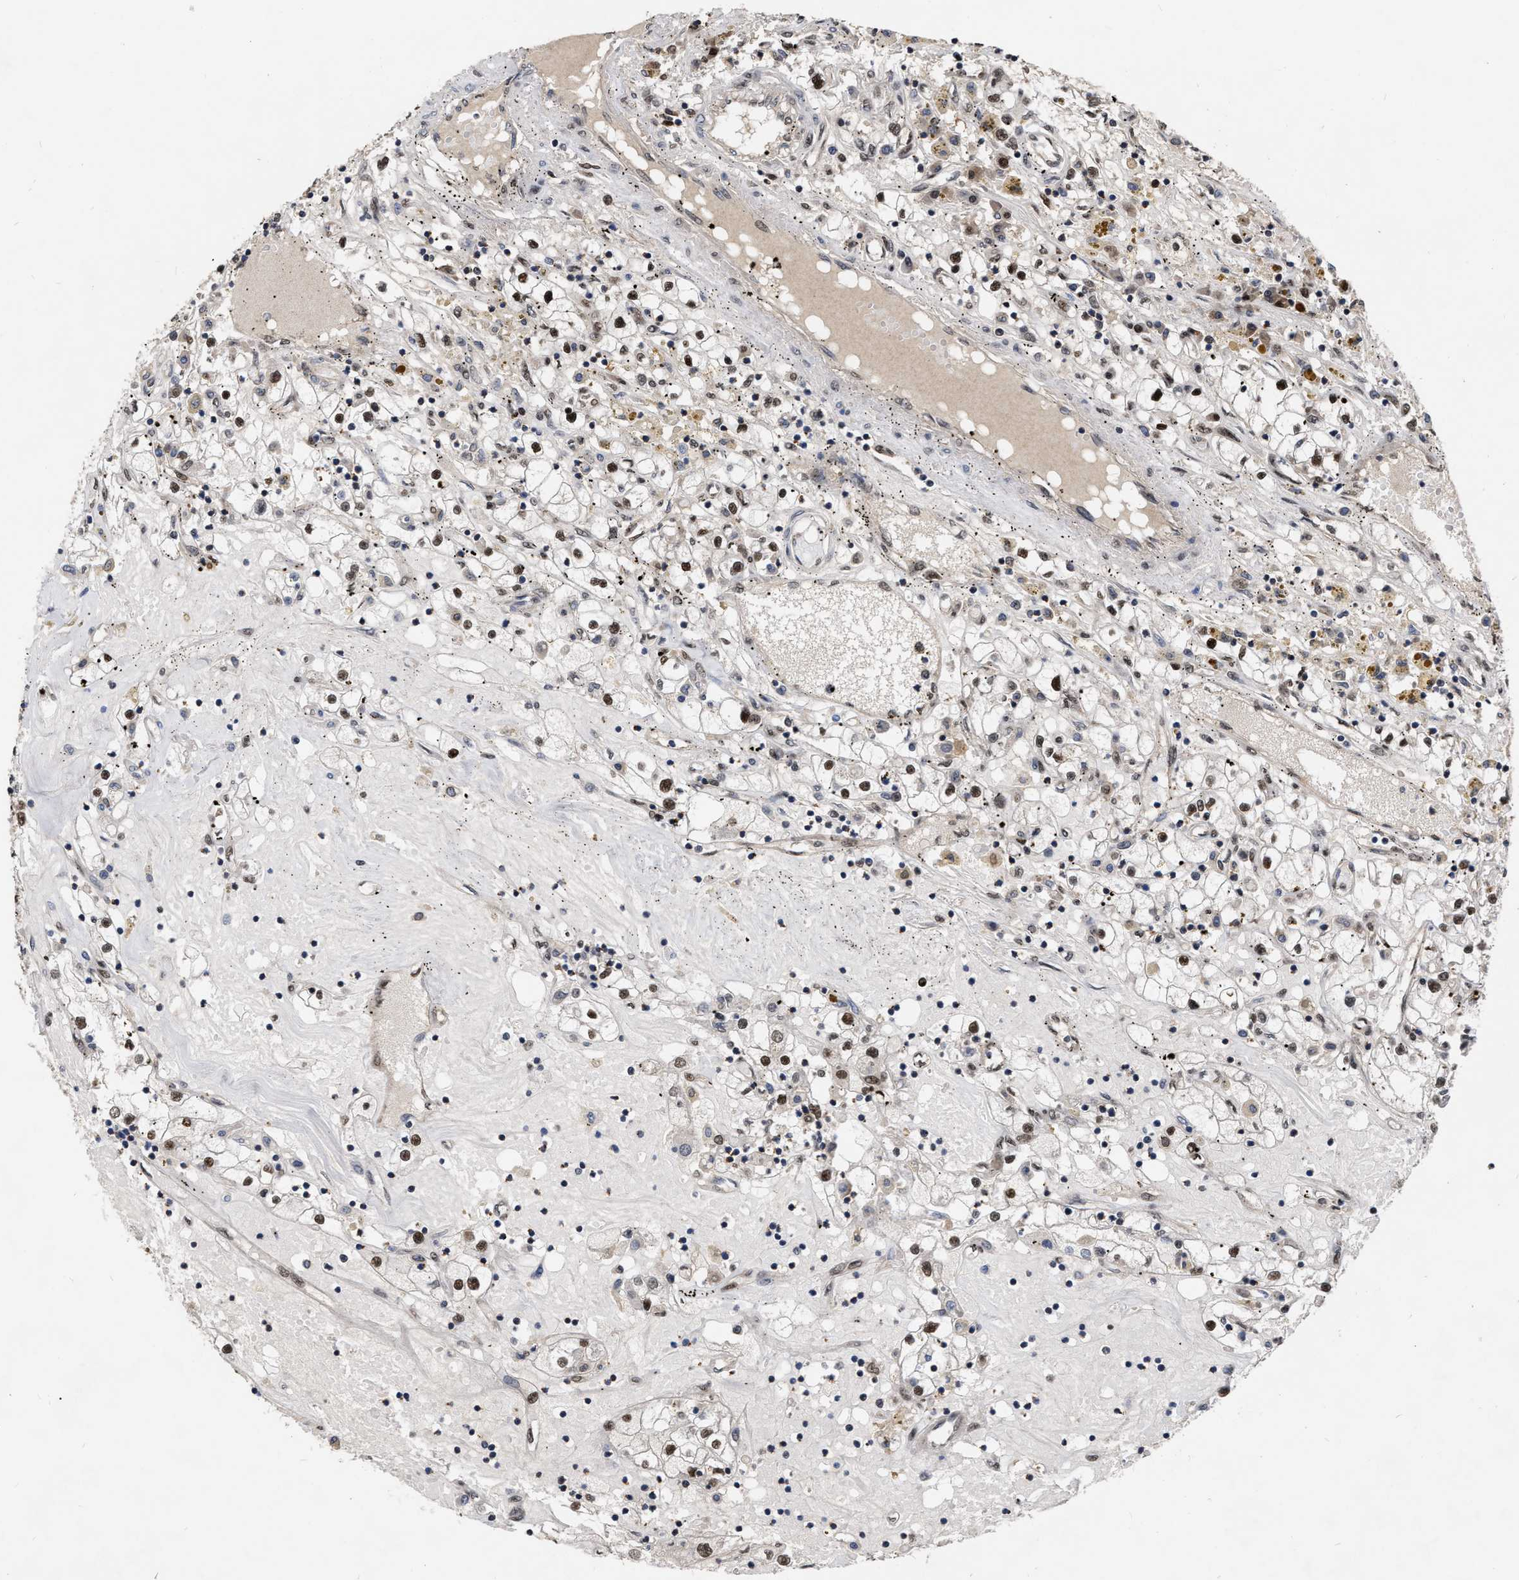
{"staining": {"intensity": "strong", "quantity": "25%-75%", "location": "nuclear"}, "tissue": "renal cancer", "cell_type": "Tumor cells", "image_type": "cancer", "snomed": [{"axis": "morphology", "description": "Adenocarcinoma, NOS"}, {"axis": "topography", "description": "Kidney"}], "caption": "Strong nuclear positivity is present in about 25%-75% of tumor cells in renal adenocarcinoma. The staining was performed using DAB to visualize the protein expression in brown, while the nuclei were stained in blue with hematoxylin (Magnification: 20x).", "gene": "MDM4", "patient": {"sex": "male", "age": 56}}